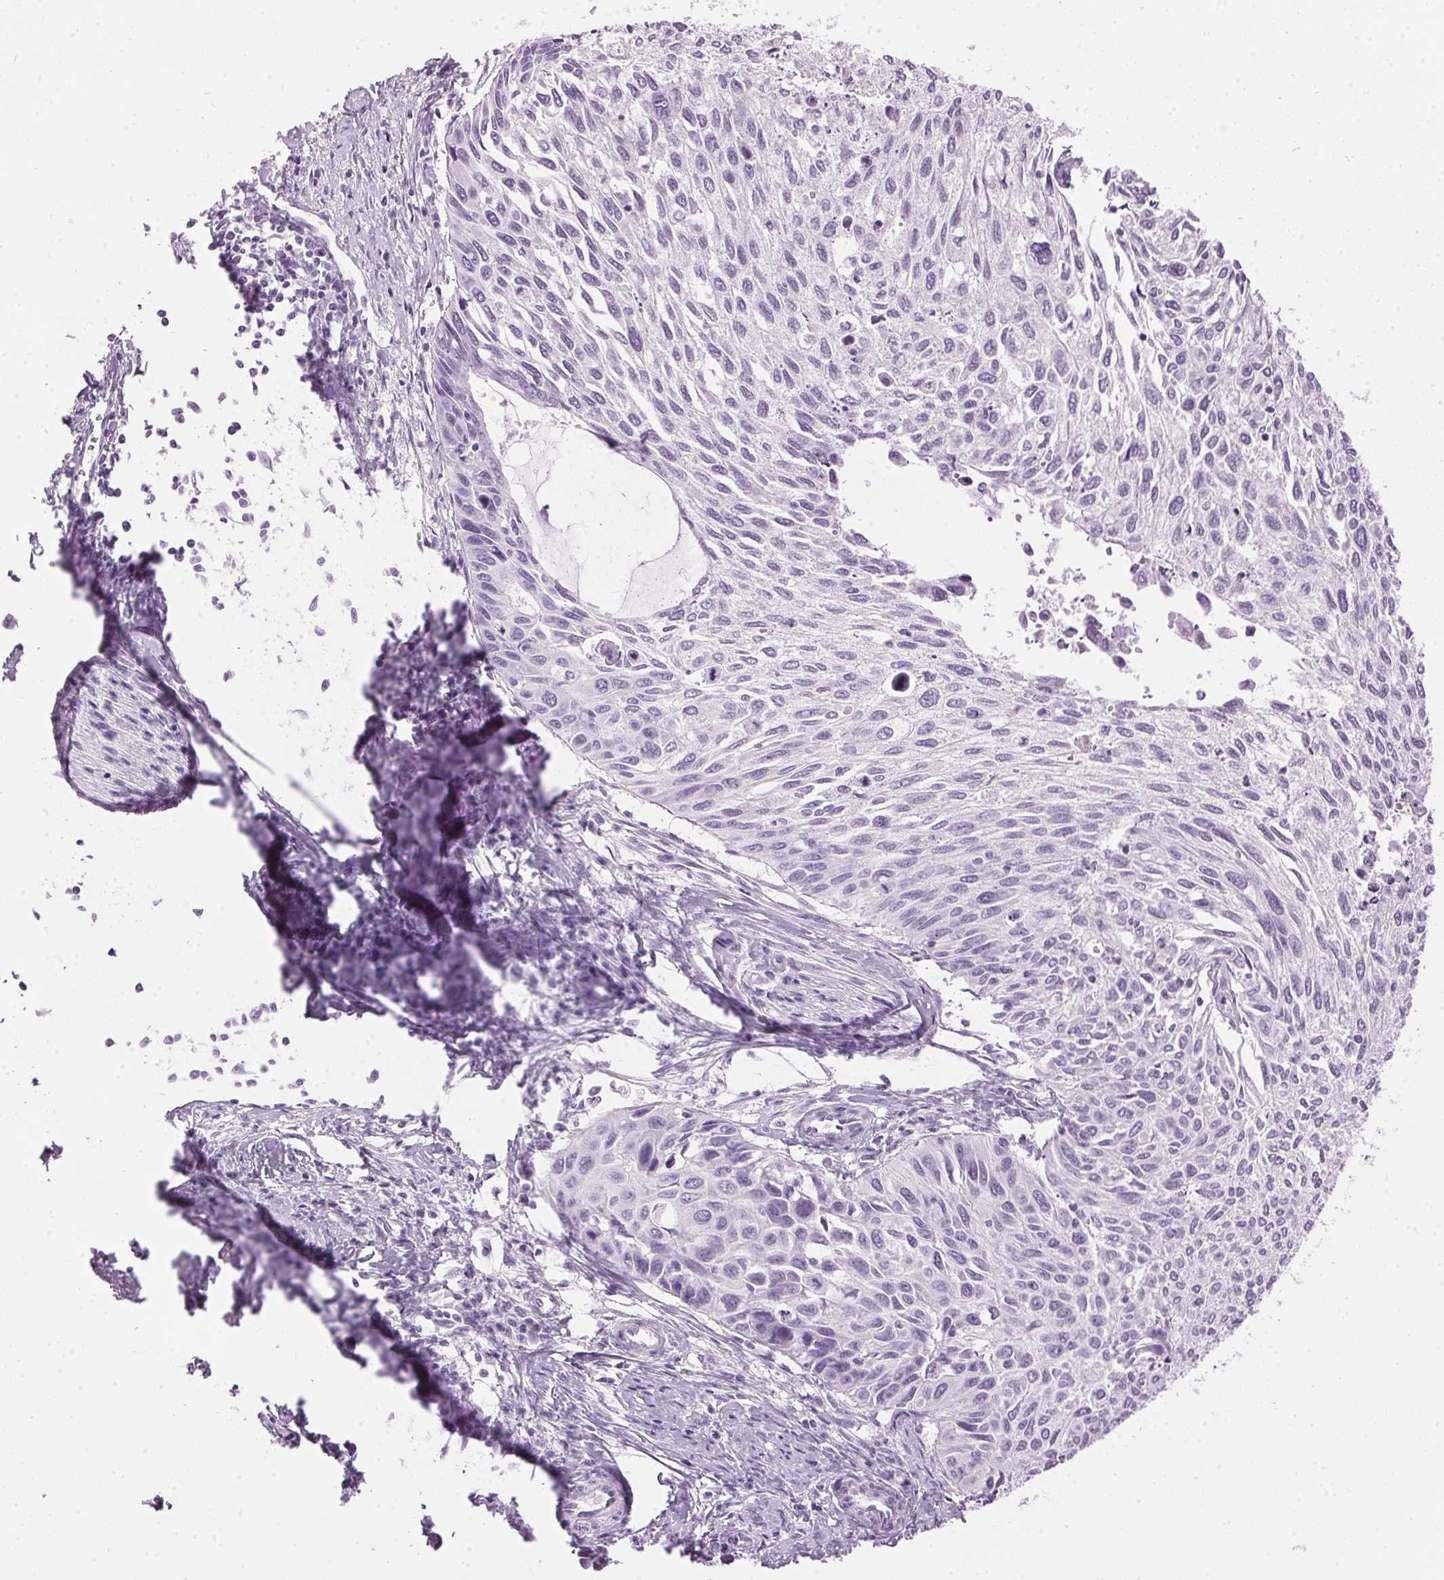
{"staining": {"intensity": "negative", "quantity": "none", "location": "none"}, "tissue": "cervical cancer", "cell_type": "Tumor cells", "image_type": "cancer", "snomed": [{"axis": "morphology", "description": "Squamous cell carcinoma, NOS"}, {"axis": "topography", "description": "Cervix"}], "caption": "High magnification brightfield microscopy of cervical cancer stained with DAB (3,3'-diaminobenzidine) (brown) and counterstained with hematoxylin (blue): tumor cells show no significant expression.", "gene": "SP7", "patient": {"sex": "female", "age": 50}}